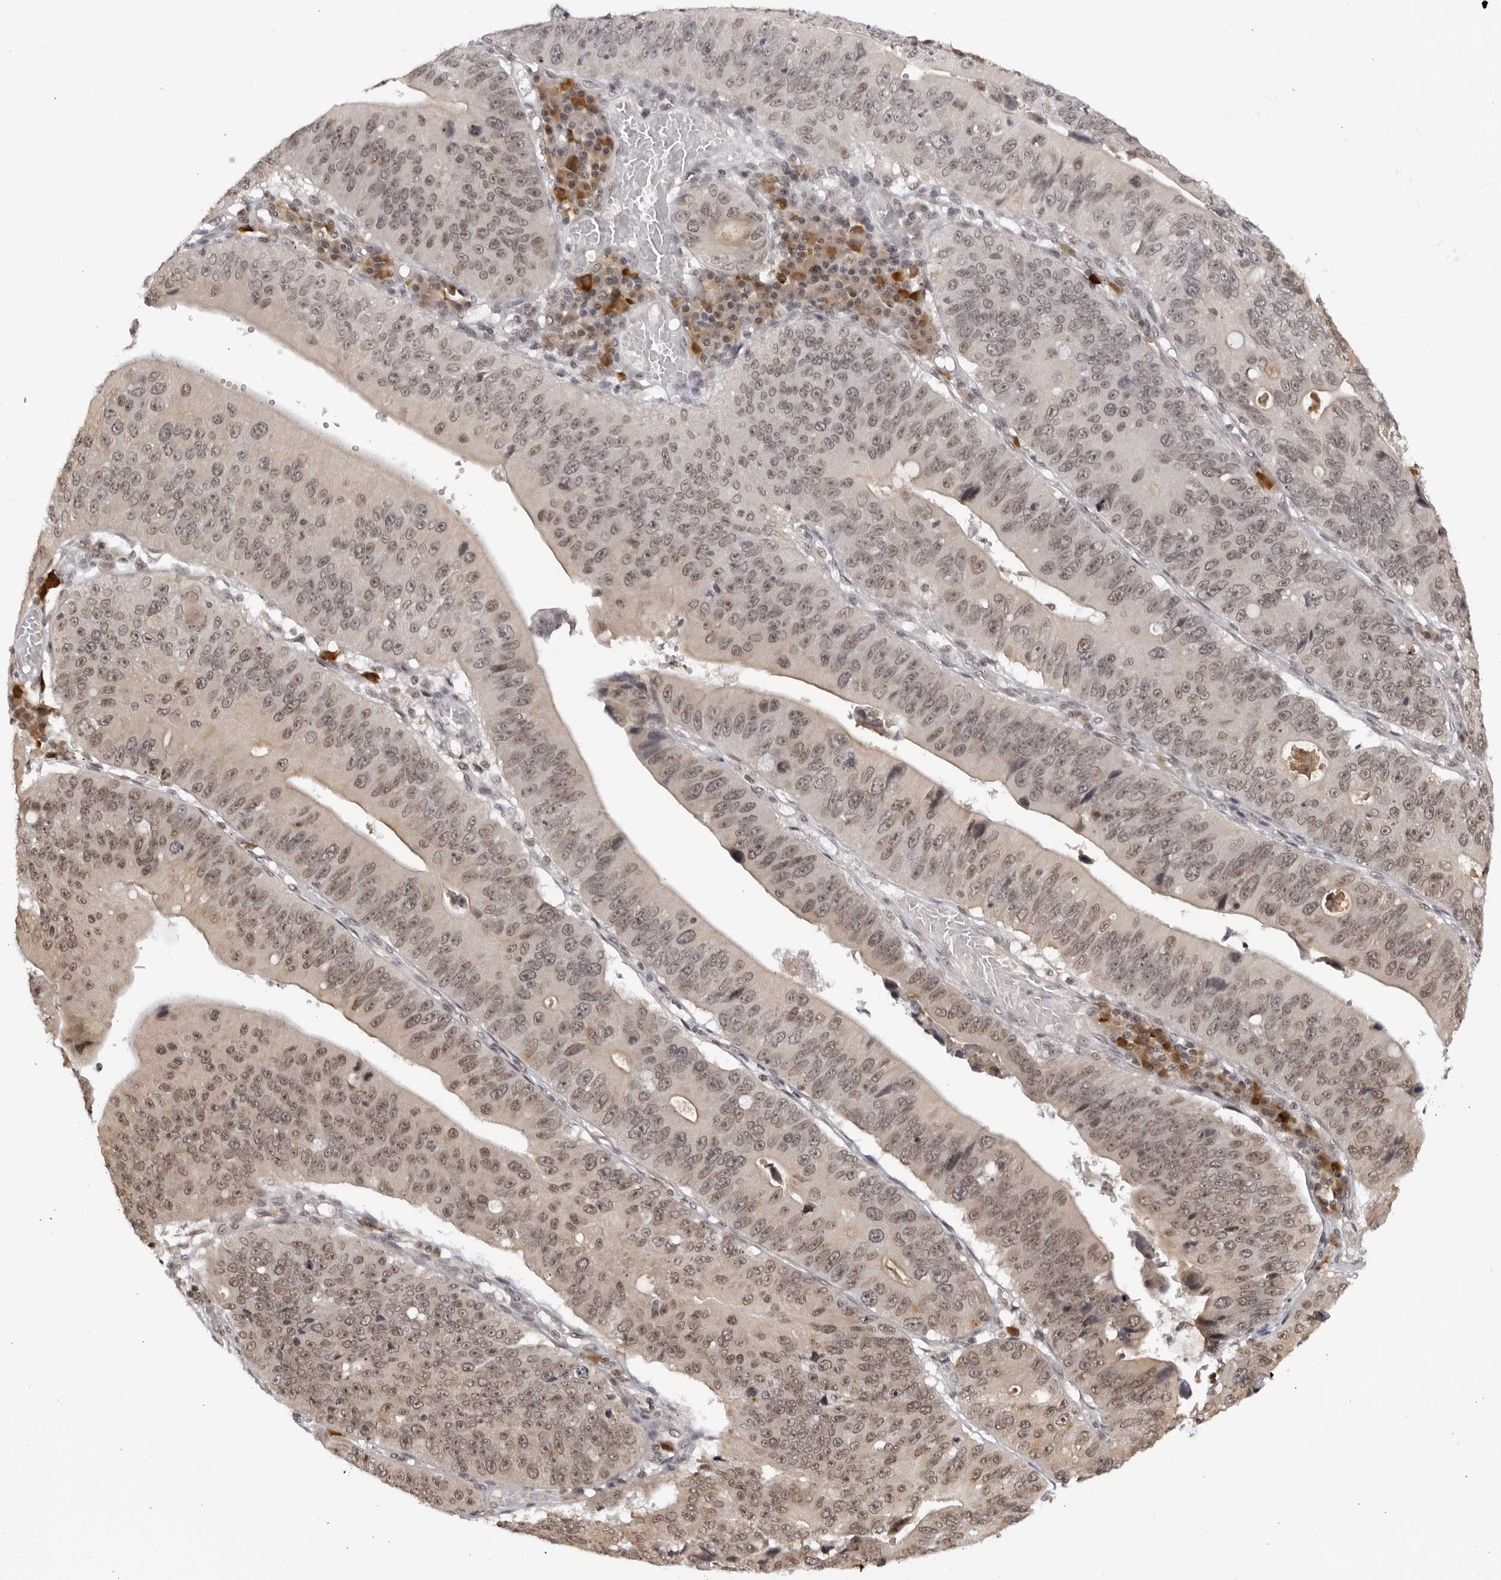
{"staining": {"intensity": "weak", "quantity": "25%-75%", "location": "nuclear"}, "tissue": "stomach cancer", "cell_type": "Tumor cells", "image_type": "cancer", "snomed": [{"axis": "morphology", "description": "Adenocarcinoma, NOS"}, {"axis": "topography", "description": "Stomach"}], "caption": "Immunohistochemical staining of stomach cancer displays low levels of weak nuclear staining in approximately 25%-75% of tumor cells. (IHC, brightfield microscopy, high magnification).", "gene": "RASGEF1C", "patient": {"sex": "male", "age": 59}}